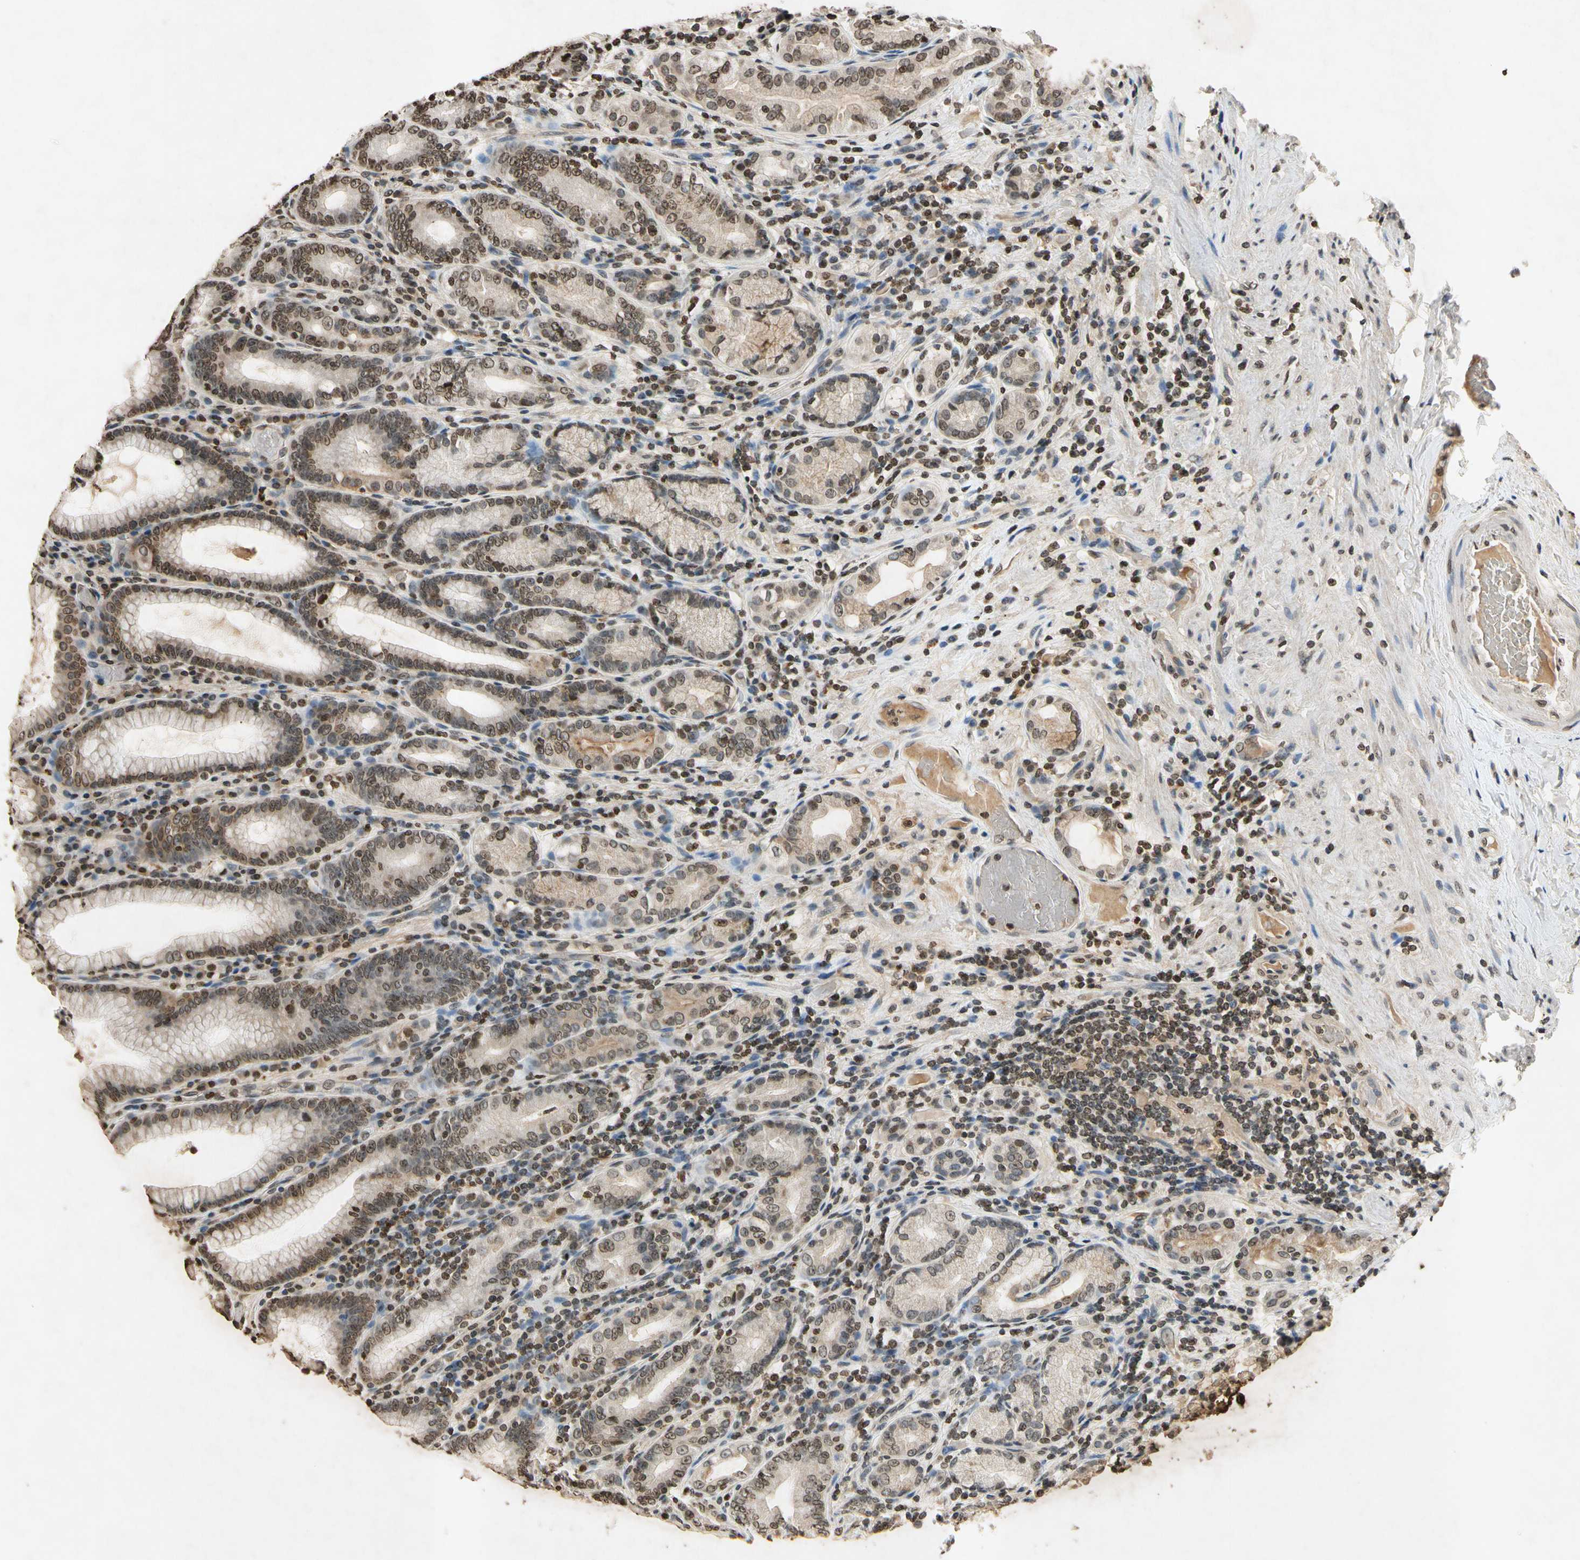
{"staining": {"intensity": "moderate", "quantity": "25%-75%", "location": "cytoplasmic/membranous,nuclear"}, "tissue": "stomach", "cell_type": "Glandular cells", "image_type": "normal", "snomed": [{"axis": "morphology", "description": "Normal tissue, NOS"}, {"axis": "topography", "description": "Stomach, lower"}], "caption": "The image shows immunohistochemical staining of unremarkable stomach. There is moderate cytoplasmic/membranous,nuclear staining is appreciated in approximately 25%-75% of glandular cells.", "gene": "HOXB3", "patient": {"sex": "female", "age": 76}}